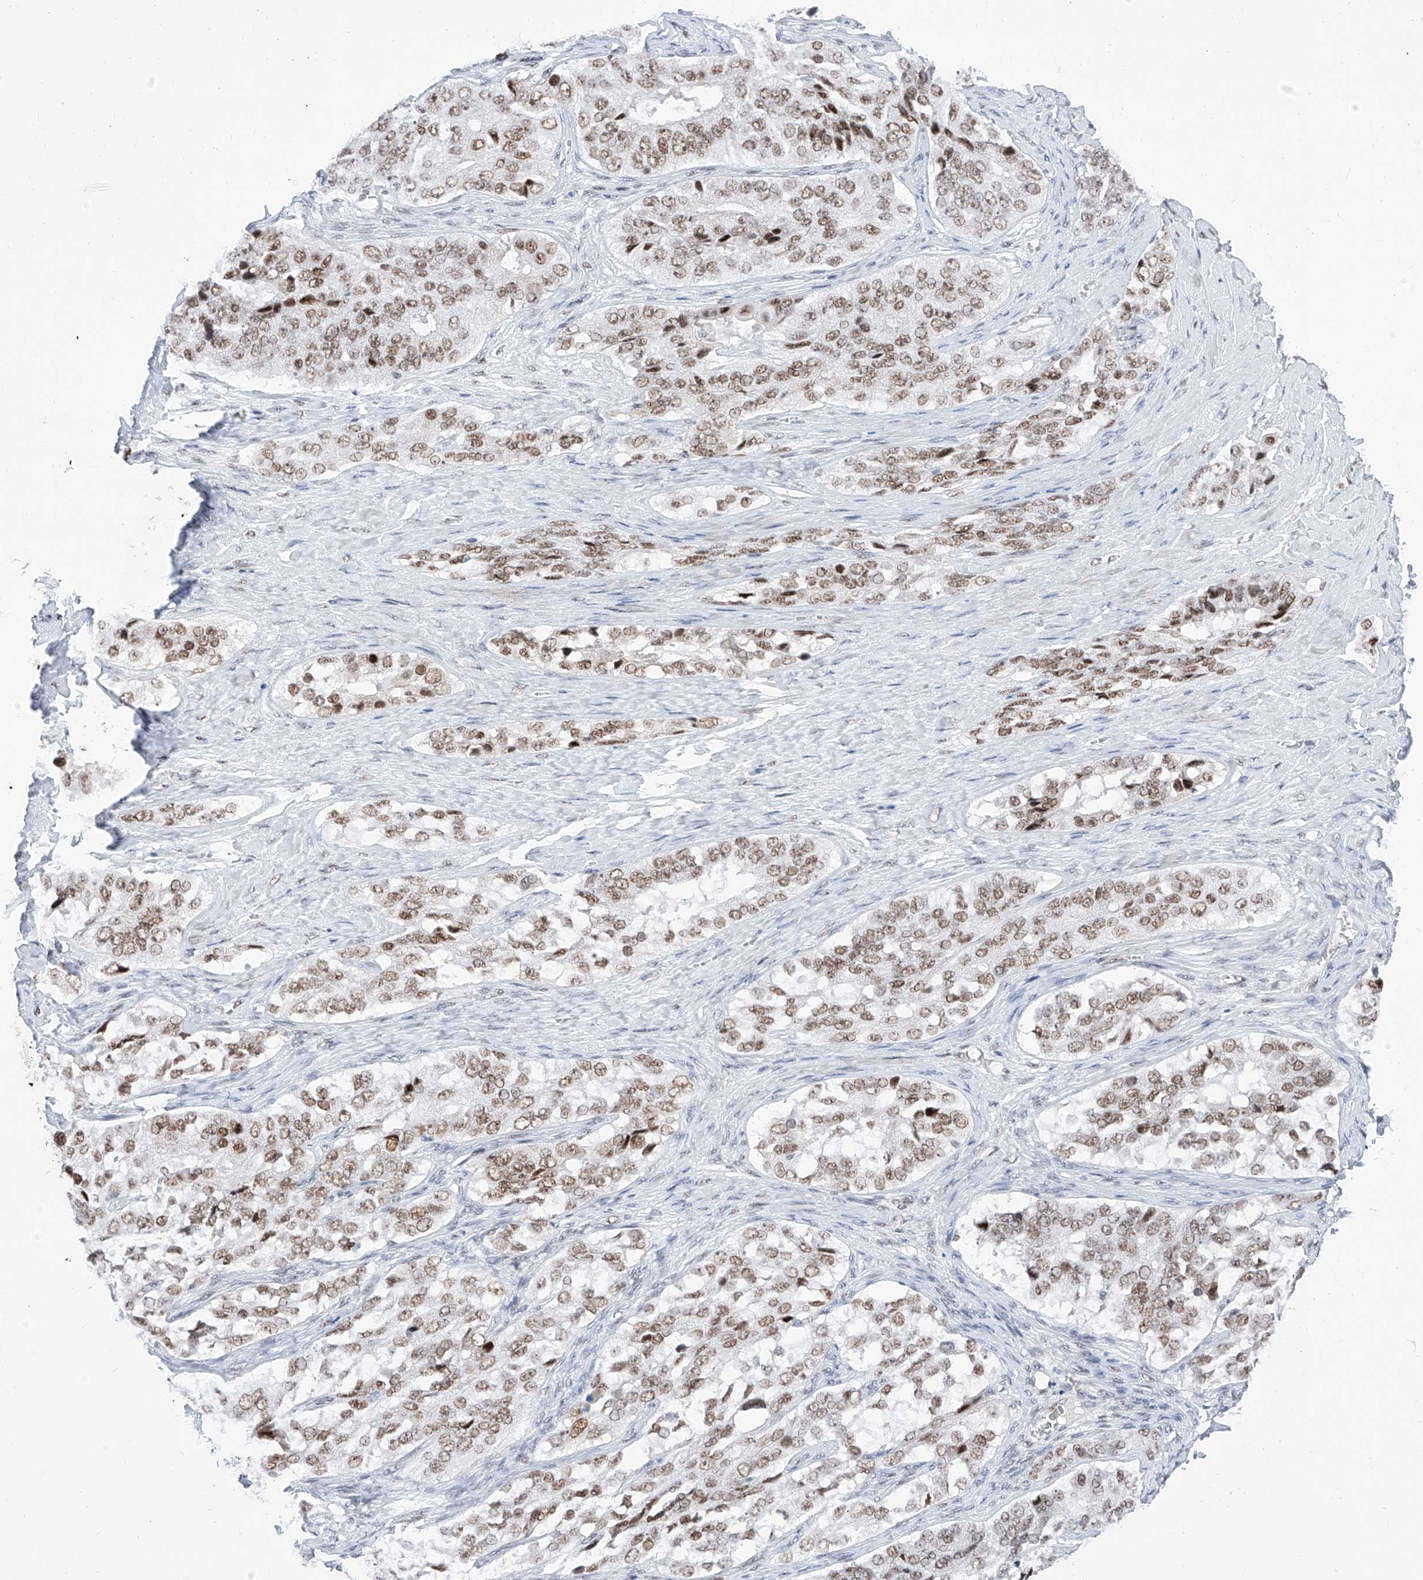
{"staining": {"intensity": "moderate", "quantity": ">75%", "location": "nuclear"}, "tissue": "ovarian cancer", "cell_type": "Tumor cells", "image_type": "cancer", "snomed": [{"axis": "morphology", "description": "Carcinoma, endometroid"}, {"axis": "topography", "description": "Ovary"}], "caption": "Human ovarian cancer stained for a protein (brown) exhibits moderate nuclear positive expression in about >75% of tumor cells.", "gene": "ATN1", "patient": {"sex": "female", "age": 51}}